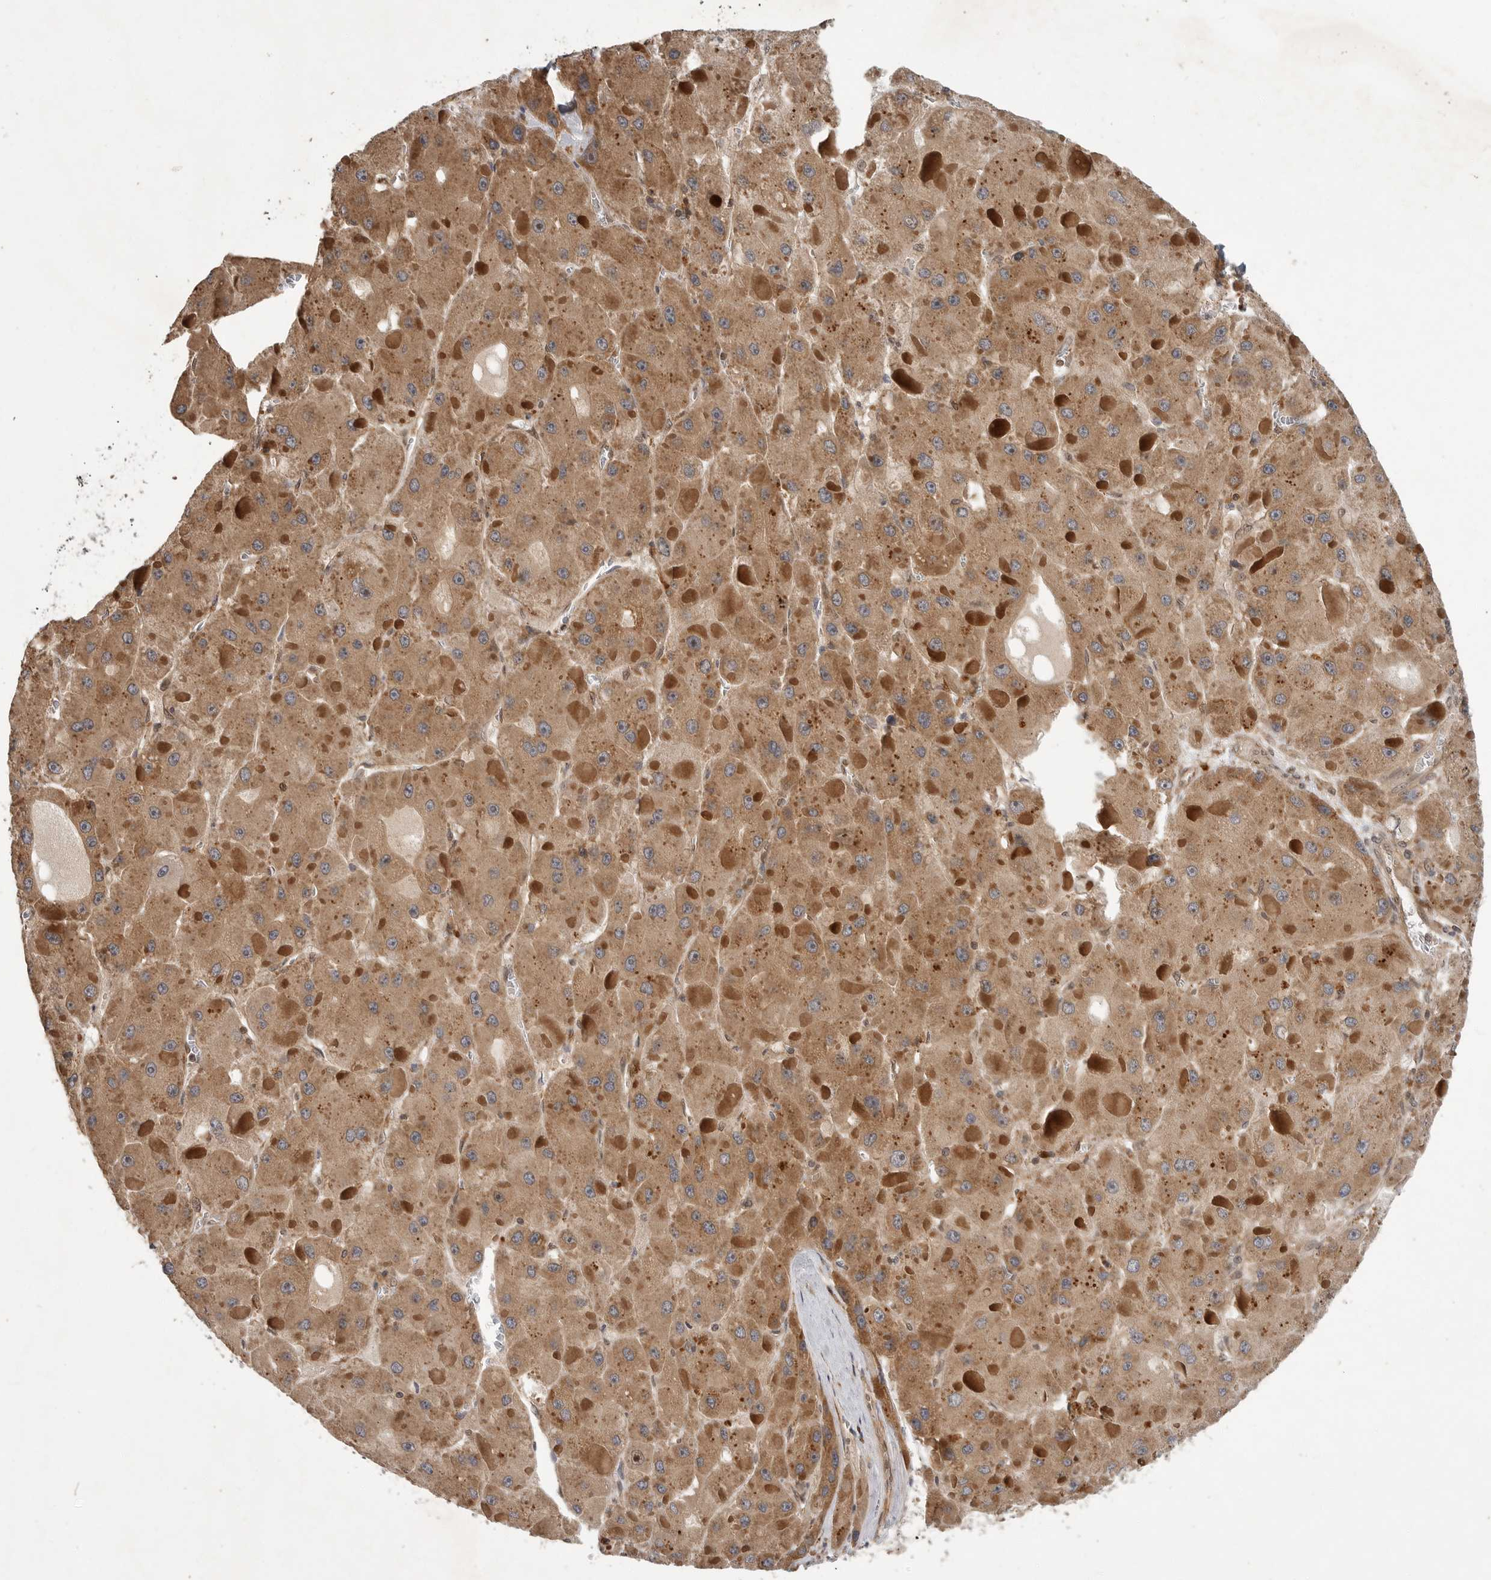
{"staining": {"intensity": "moderate", "quantity": ">75%", "location": "cytoplasmic/membranous"}, "tissue": "liver cancer", "cell_type": "Tumor cells", "image_type": "cancer", "snomed": [{"axis": "morphology", "description": "Carcinoma, Hepatocellular, NOS"}, {"axis": "topography", "description": "Liver"}], "caption": "The photomicrograph reveals immunohistochemical staining of liver cancer (hepatocellular carcinoma). There is moderate cytoplasmic/membranous staining is present in approximately >75% of tumor cells.", "gene": "OSBPL9", "patient": {"sex": "female", "age": 73}}